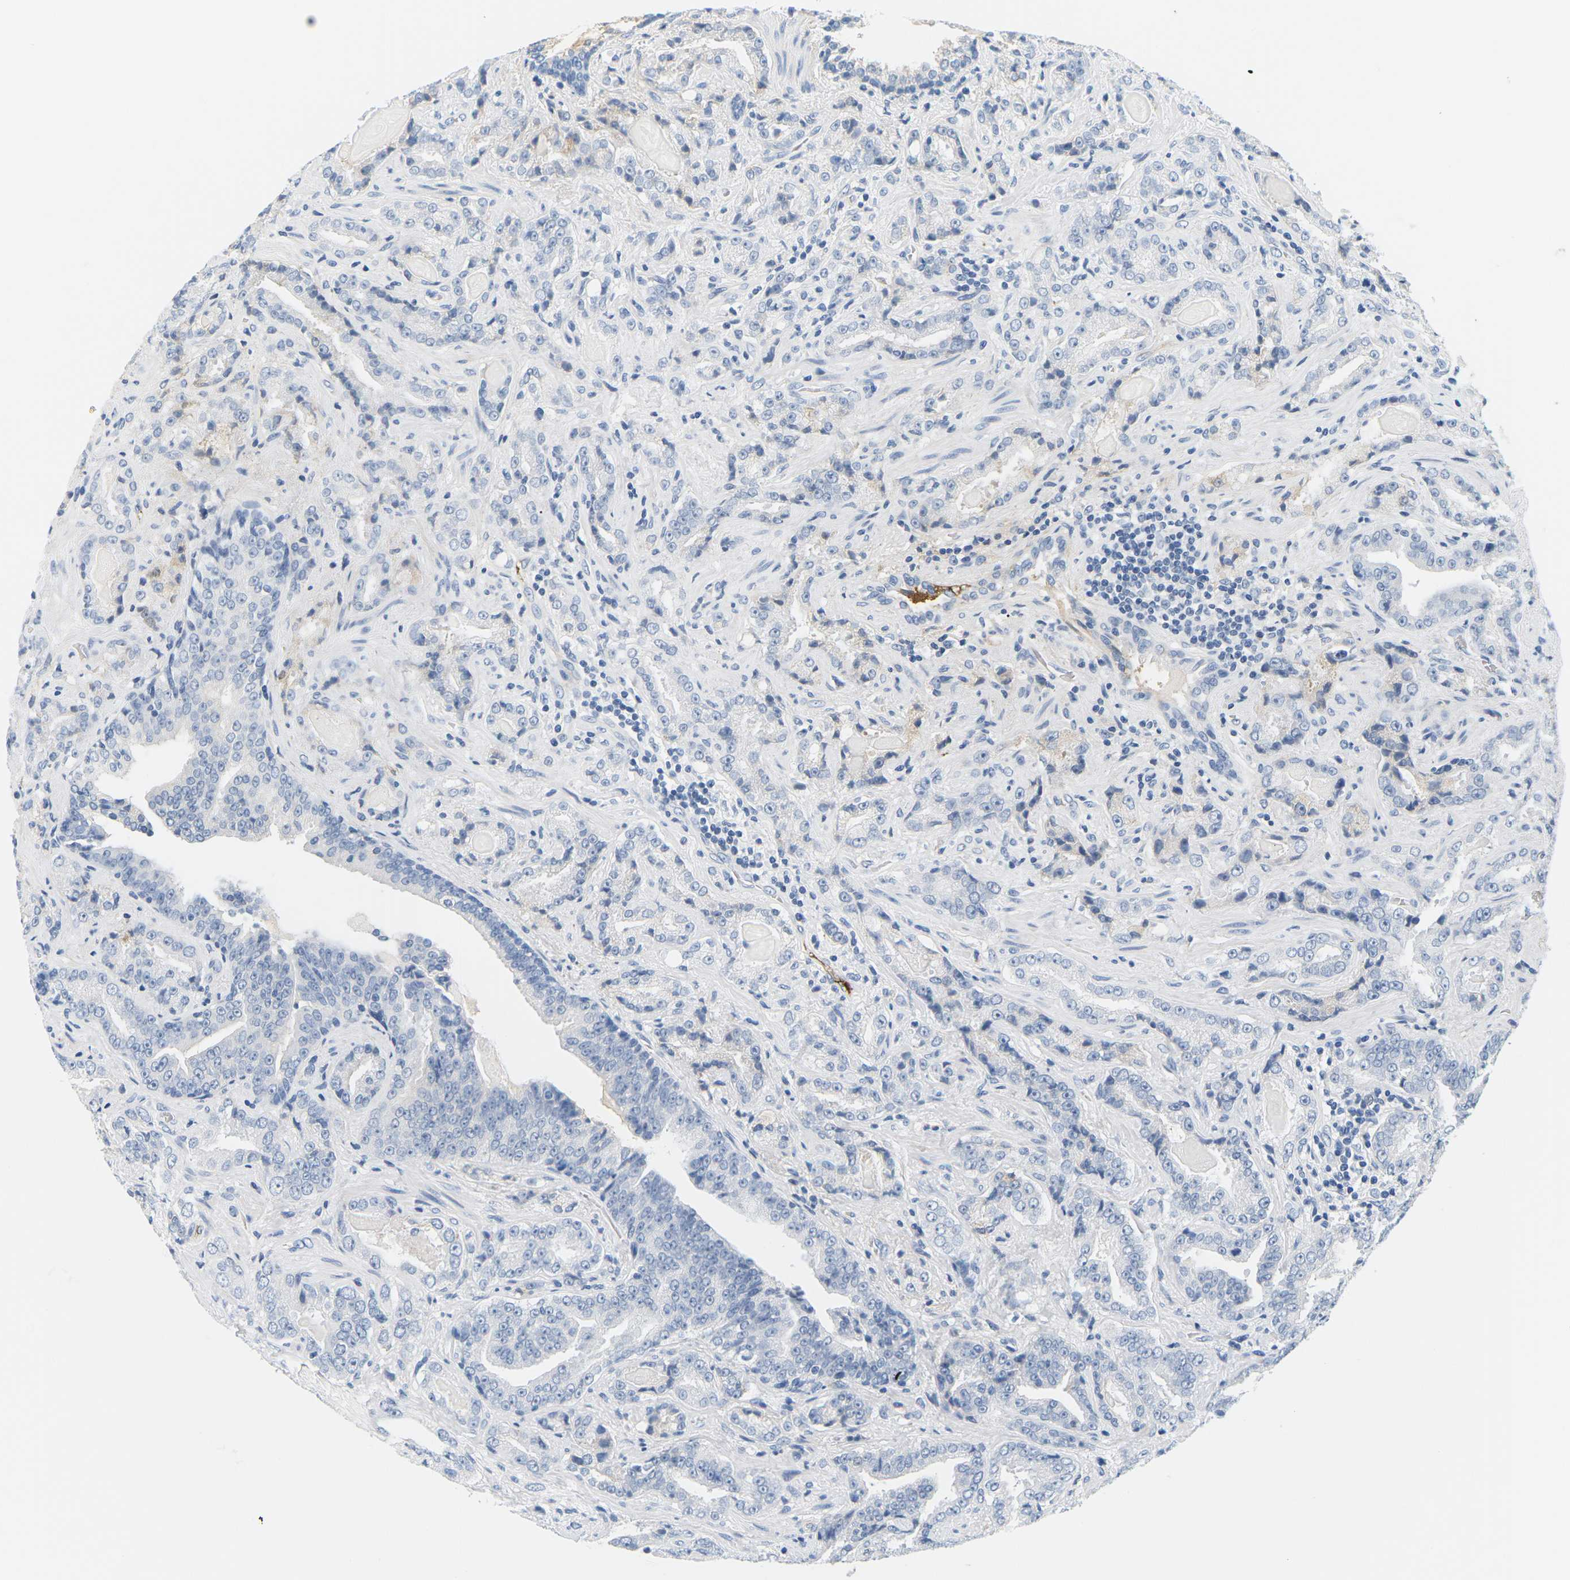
{"staining": {"intensity": "negative", "quantity": "none", "location": "none"}, "tissue": "prostate cancer", "cell_type": "Tumor cells", "image_type": "cancer", "snomed": [{"axis": "morphology", "description": "Adenocarcinoma, Low grade"}, {"axis": "topography", "description": "Prostate"}], "caption": "Tumor cells are negative for protein expression in human prostate low-grade adenocarcinoma. Brightfield microscopy of IHC stained with DAB (3,3'-diaminobenzidine) (brown) and hematoxylin (blue), captured at high magnification.", "gene": "APOB", "patient": {"sex": "male", "age": 60}}